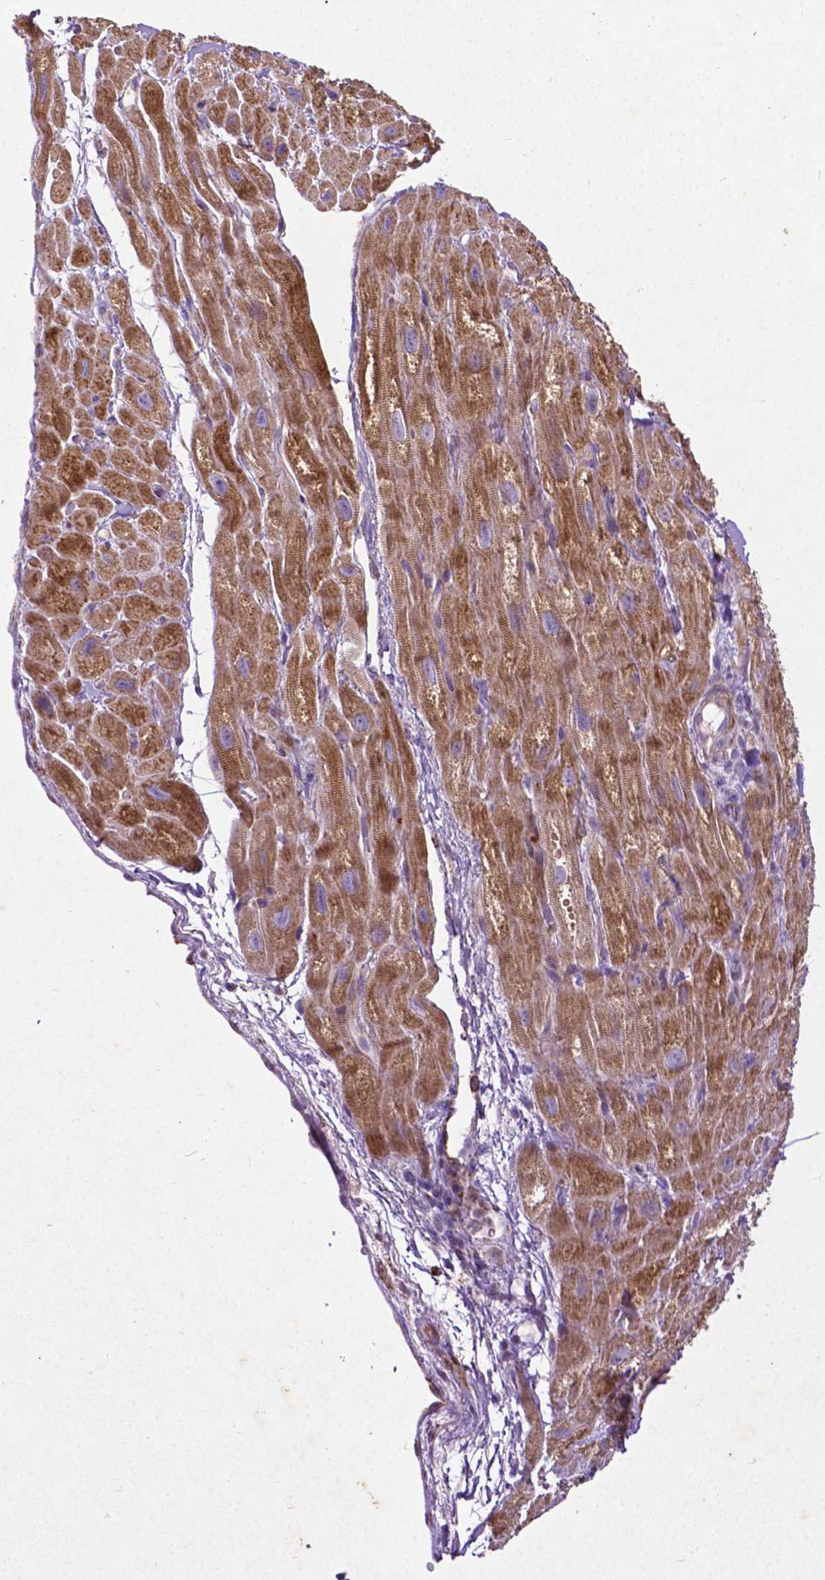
{"staining": {"intensity": "moderate", "quantity": ">75%", "location": "cytoplasmic/membranous"}, "tissue": "heart muscle", "cell_type": "Cardiomyocytes", "image_type": "normal", "snomed": [{"axis": "morphology", "description": "Normal tissue, NOS"}, {"axis": "topography", "description": "Heart"}], "caption": "The histopathology image reveals staining of benign heart muscle, revealing moderate cytoplasmic/membranous protein positivity (brown color) within cardiomyocytes. The staining was performed using DAB (3,3'-diaminobenzidine) to visualize the protein expression in brown, while the nuclei were stained in blue with hematoxylin (Magnification: 20x).", "gene": "THEGL", "patient": {"sex": "female", "age": 62}}